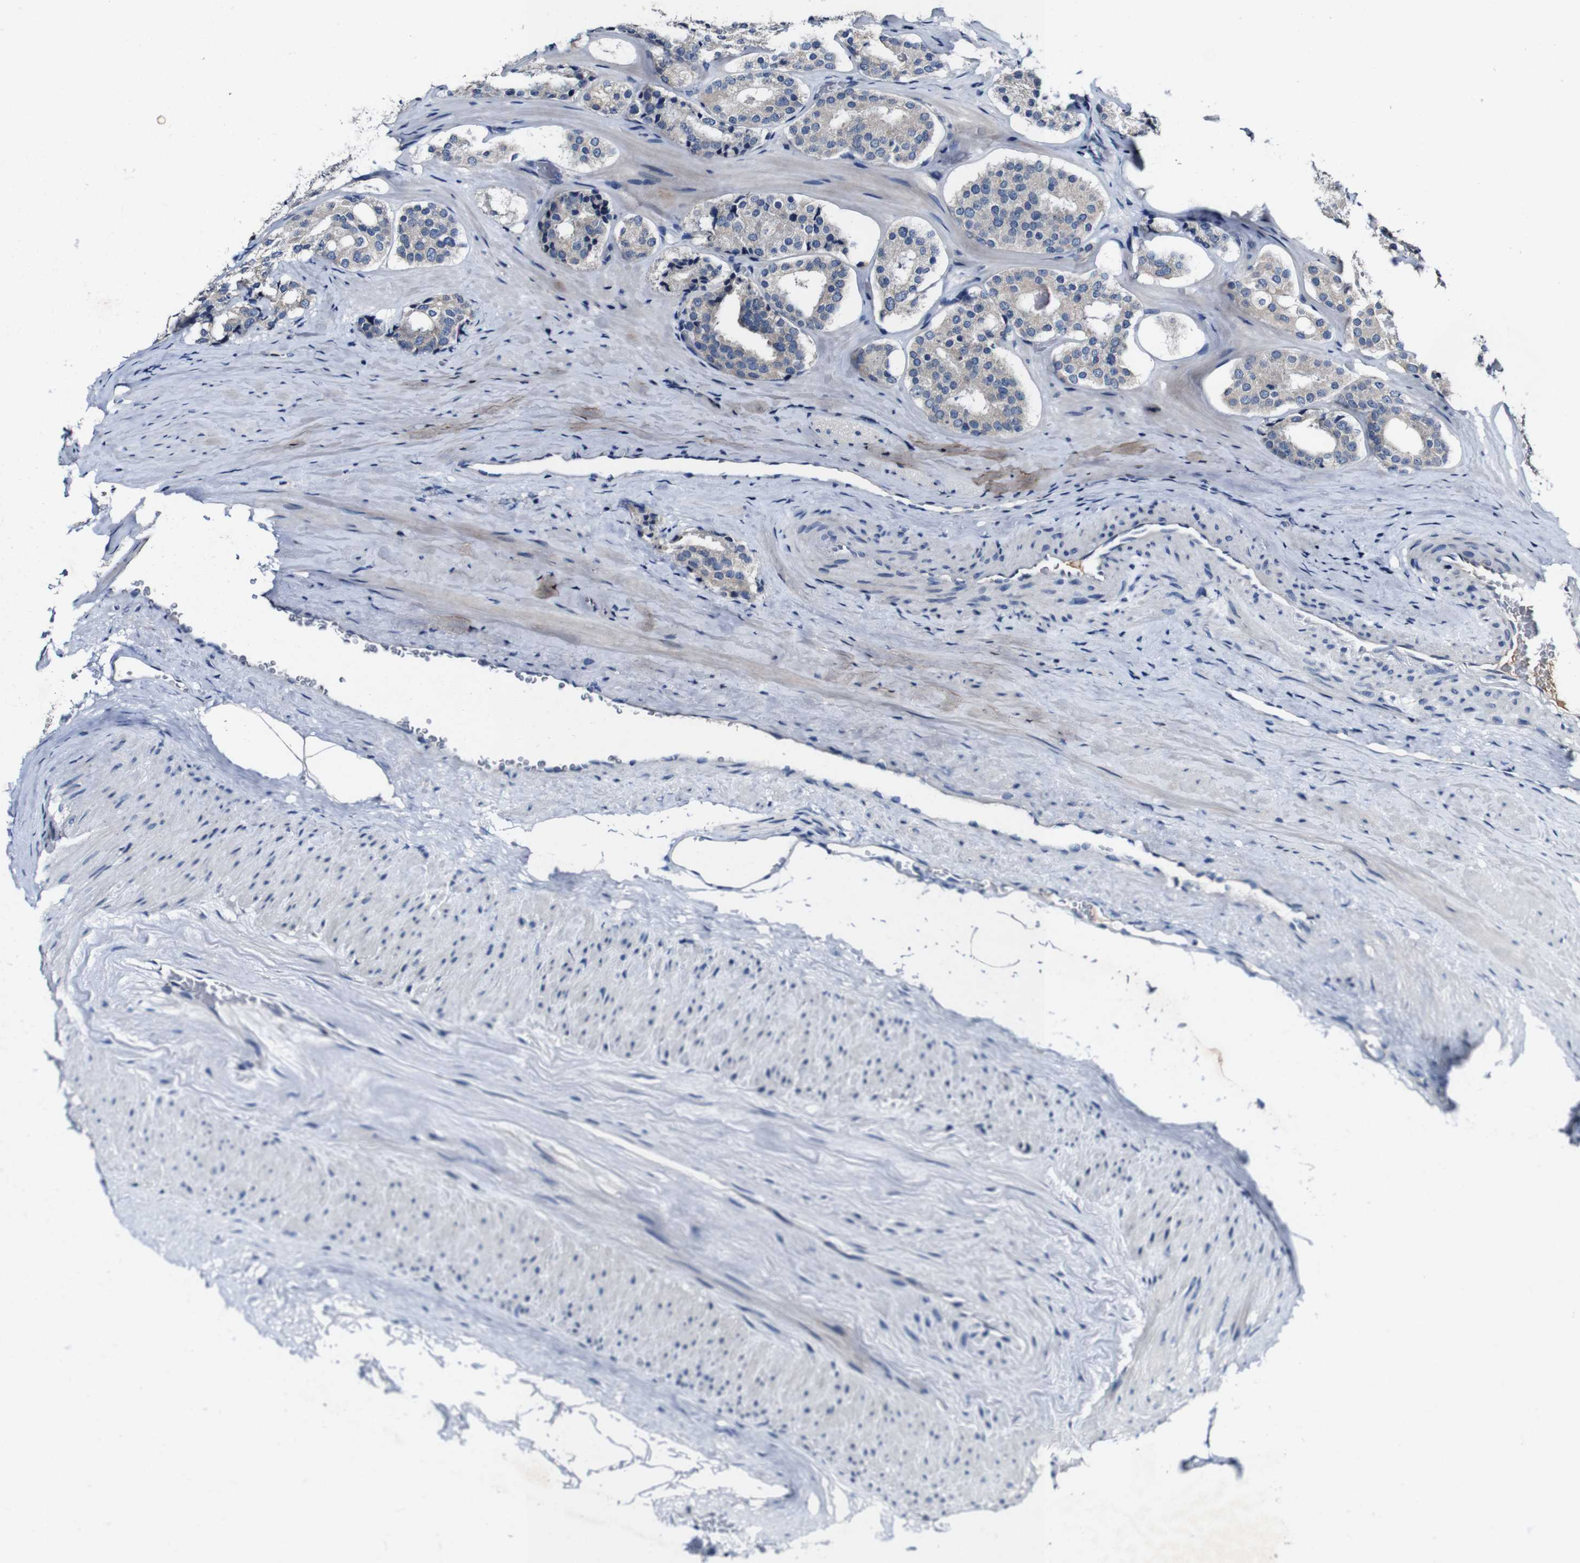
{"staining": {"intensity": "weak", "quantity": "<25%", "location": "cytoplasmic/membranous"}, "tissue": "prostate cancer", "cell_type": "Tumor cells", "image_type": "cancer", "snomed": [{"axis": "morphology", "description": "Adenocarcinoma, High grade"}, {"axis": "topography", "description": "Prostate"}], "caption": "Protein analysis of prostate cancer (adenocarcinoma (high-grade)) exhibits no significant expression in tumor cells.", "gene": "GRAMD1A", "patient": {"sex": "male", "age": 60}}